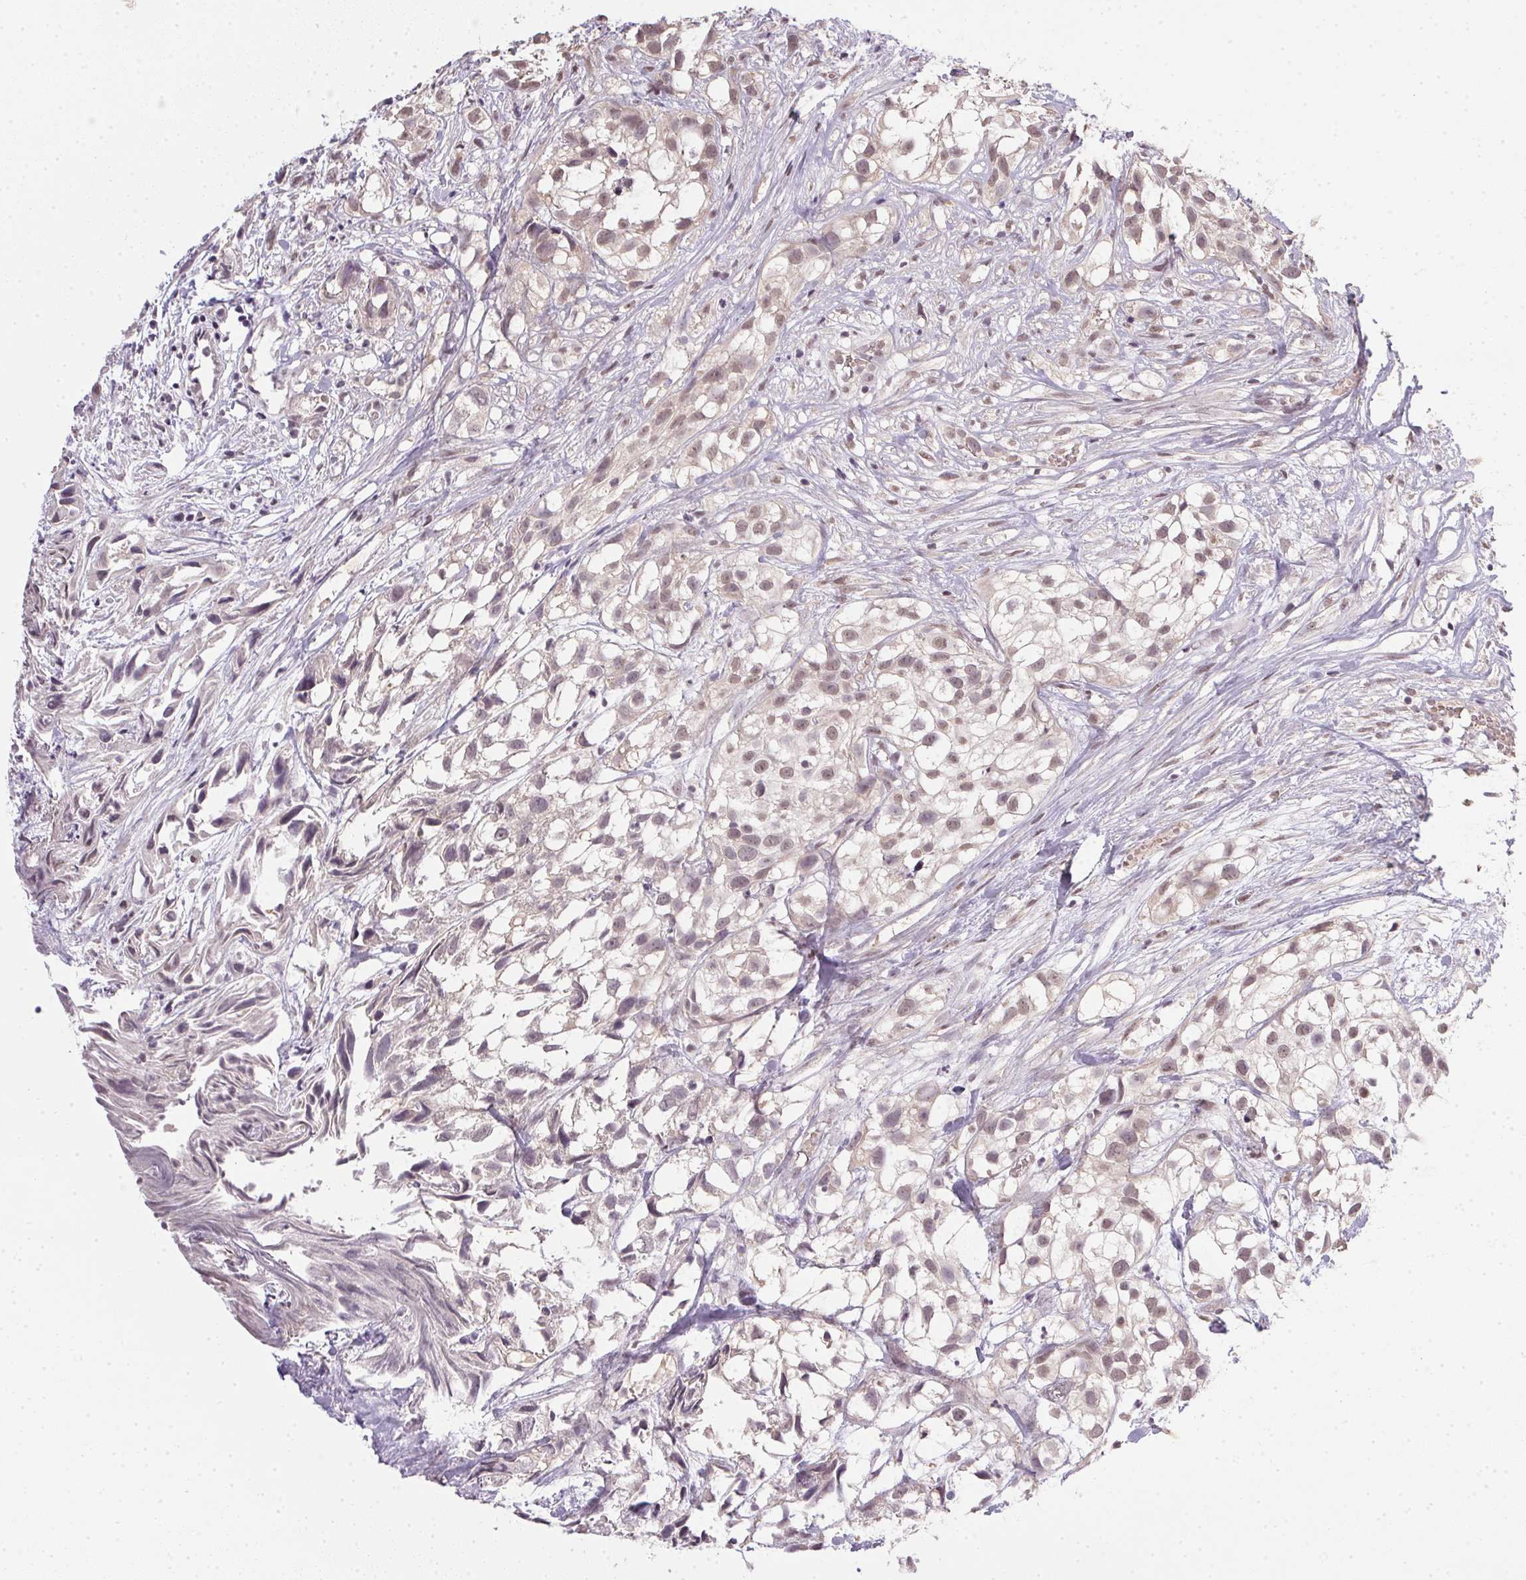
{"staining": {"intensity": "weak", "quantity": ">75%", "location": "cytoplasmic/membranous,nuclear"}, "tissue": "urothelial cancer", "cell_type": "Tumor cells", "image_type": "cancer", "snomed": [{"axis": "morphology", "description": "Urothelial carcinoma, High grade"}, {"axis": "topography", "description": "Urinary bladder"}], "caption": "Immunohistochemical staining of human urothelial carcinoma (high-grade) demonstrates low levels of weak cytoplasmic/membranous and nuclear protein staining in approximately >75% of tumor cells.", "gene": "PPP4R4", "patient": {"sex": "male", "age": 56}}